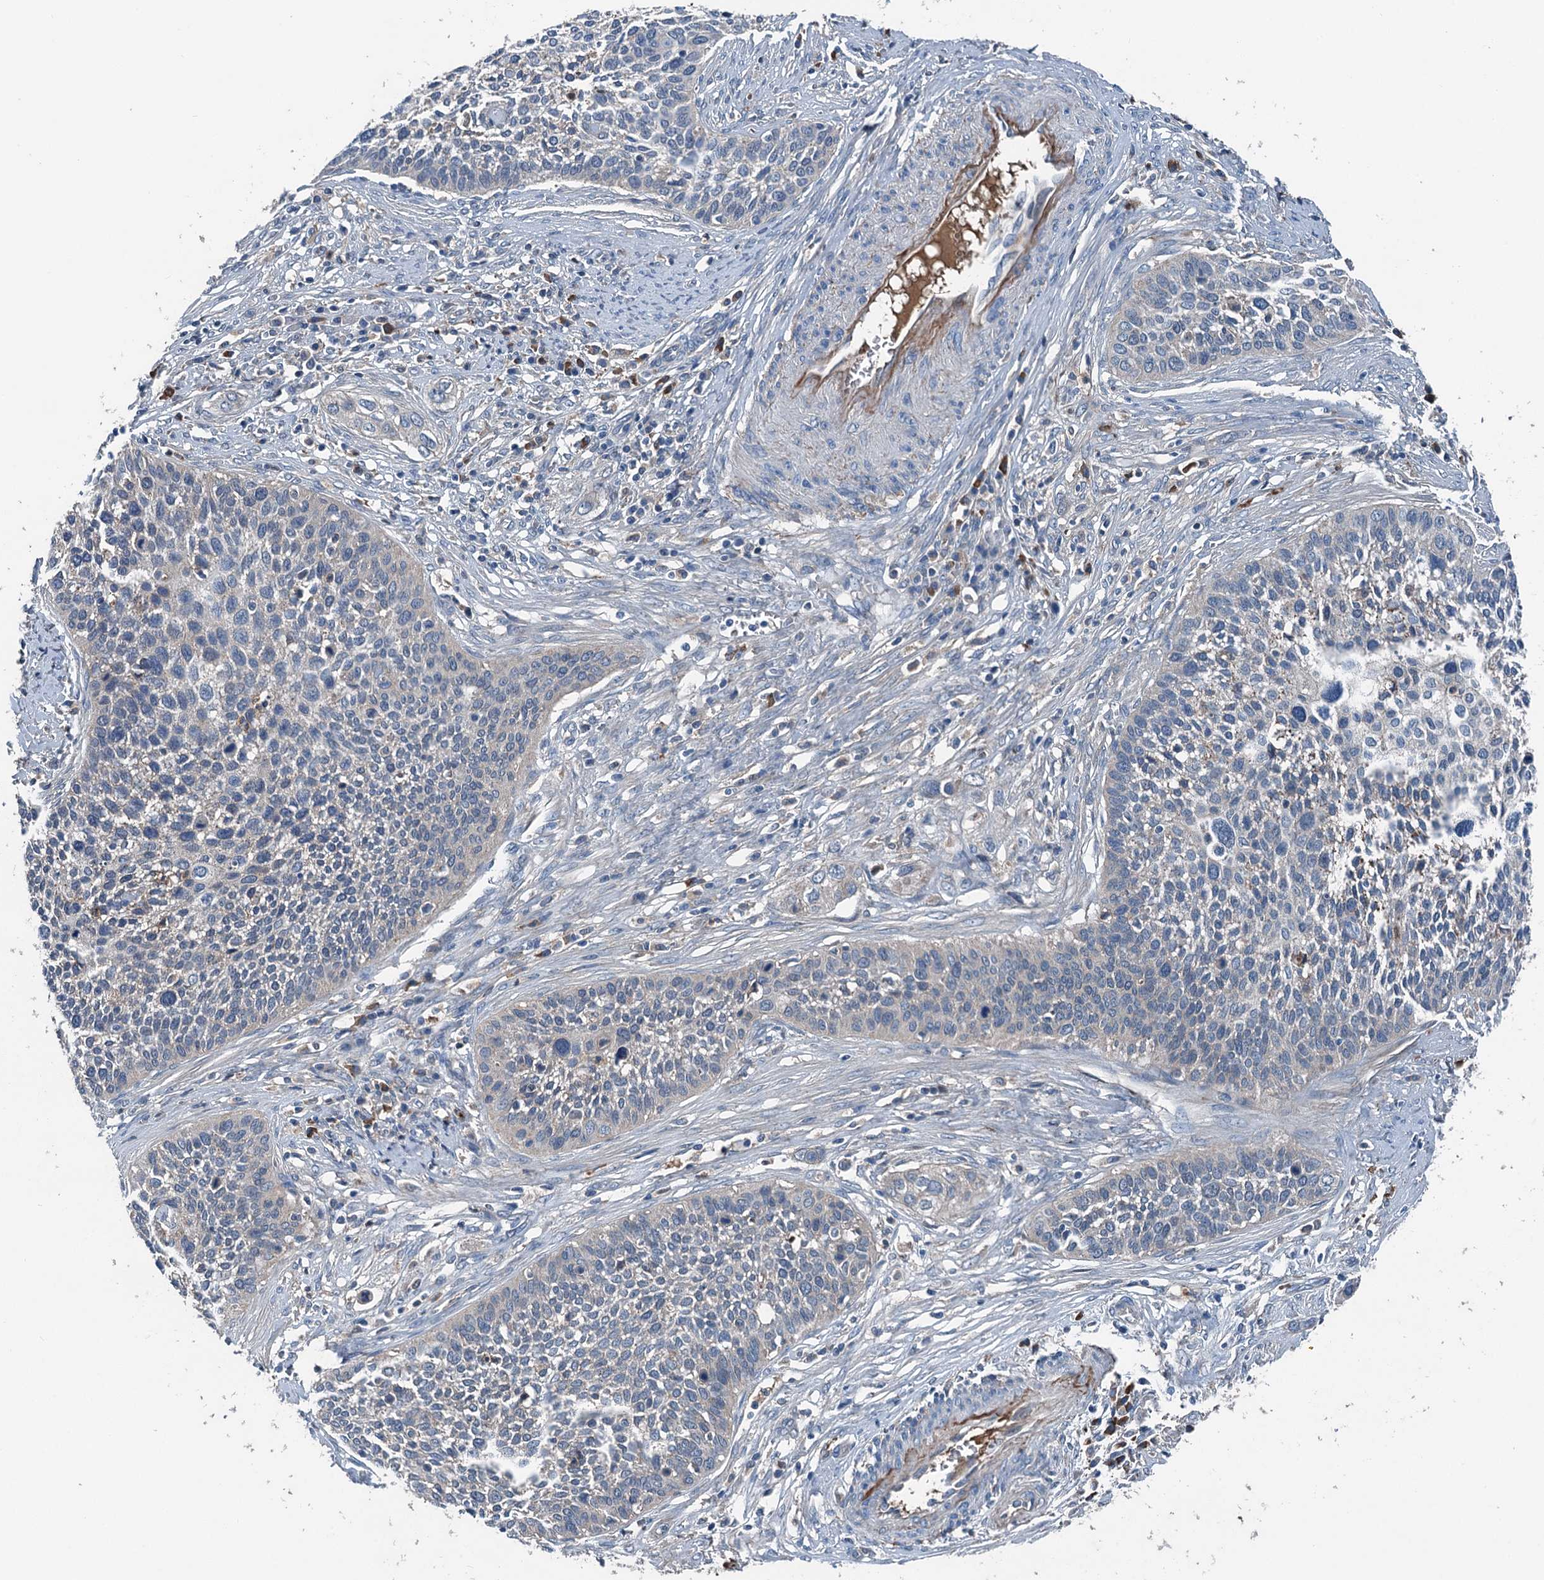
{"staining": {"intensity": "negative", "quantity": "none", "location": "none"}, "tissue": "cervical cancer", "cell_type": "Tumor cells", "image_type": "cancer", "snomed": [{"axis": "morphology", "description": "Squamous cell carcinoma, NOS"}, {"axis": "topography", "description": "Cervix"}], "caption": "Histopathology image shows no significant protein expression in tumor cells of squamous cell carcinoma (cervical). The staining was performed using DAB (3,3'-diaminobenzidine) to visualize the protein expression in brown, while the nuclei were stained in blue with hematoxylin (Magnification: 20x).", "gene": "PDSS1", "patient": {"sex": "female", "age": 34}}